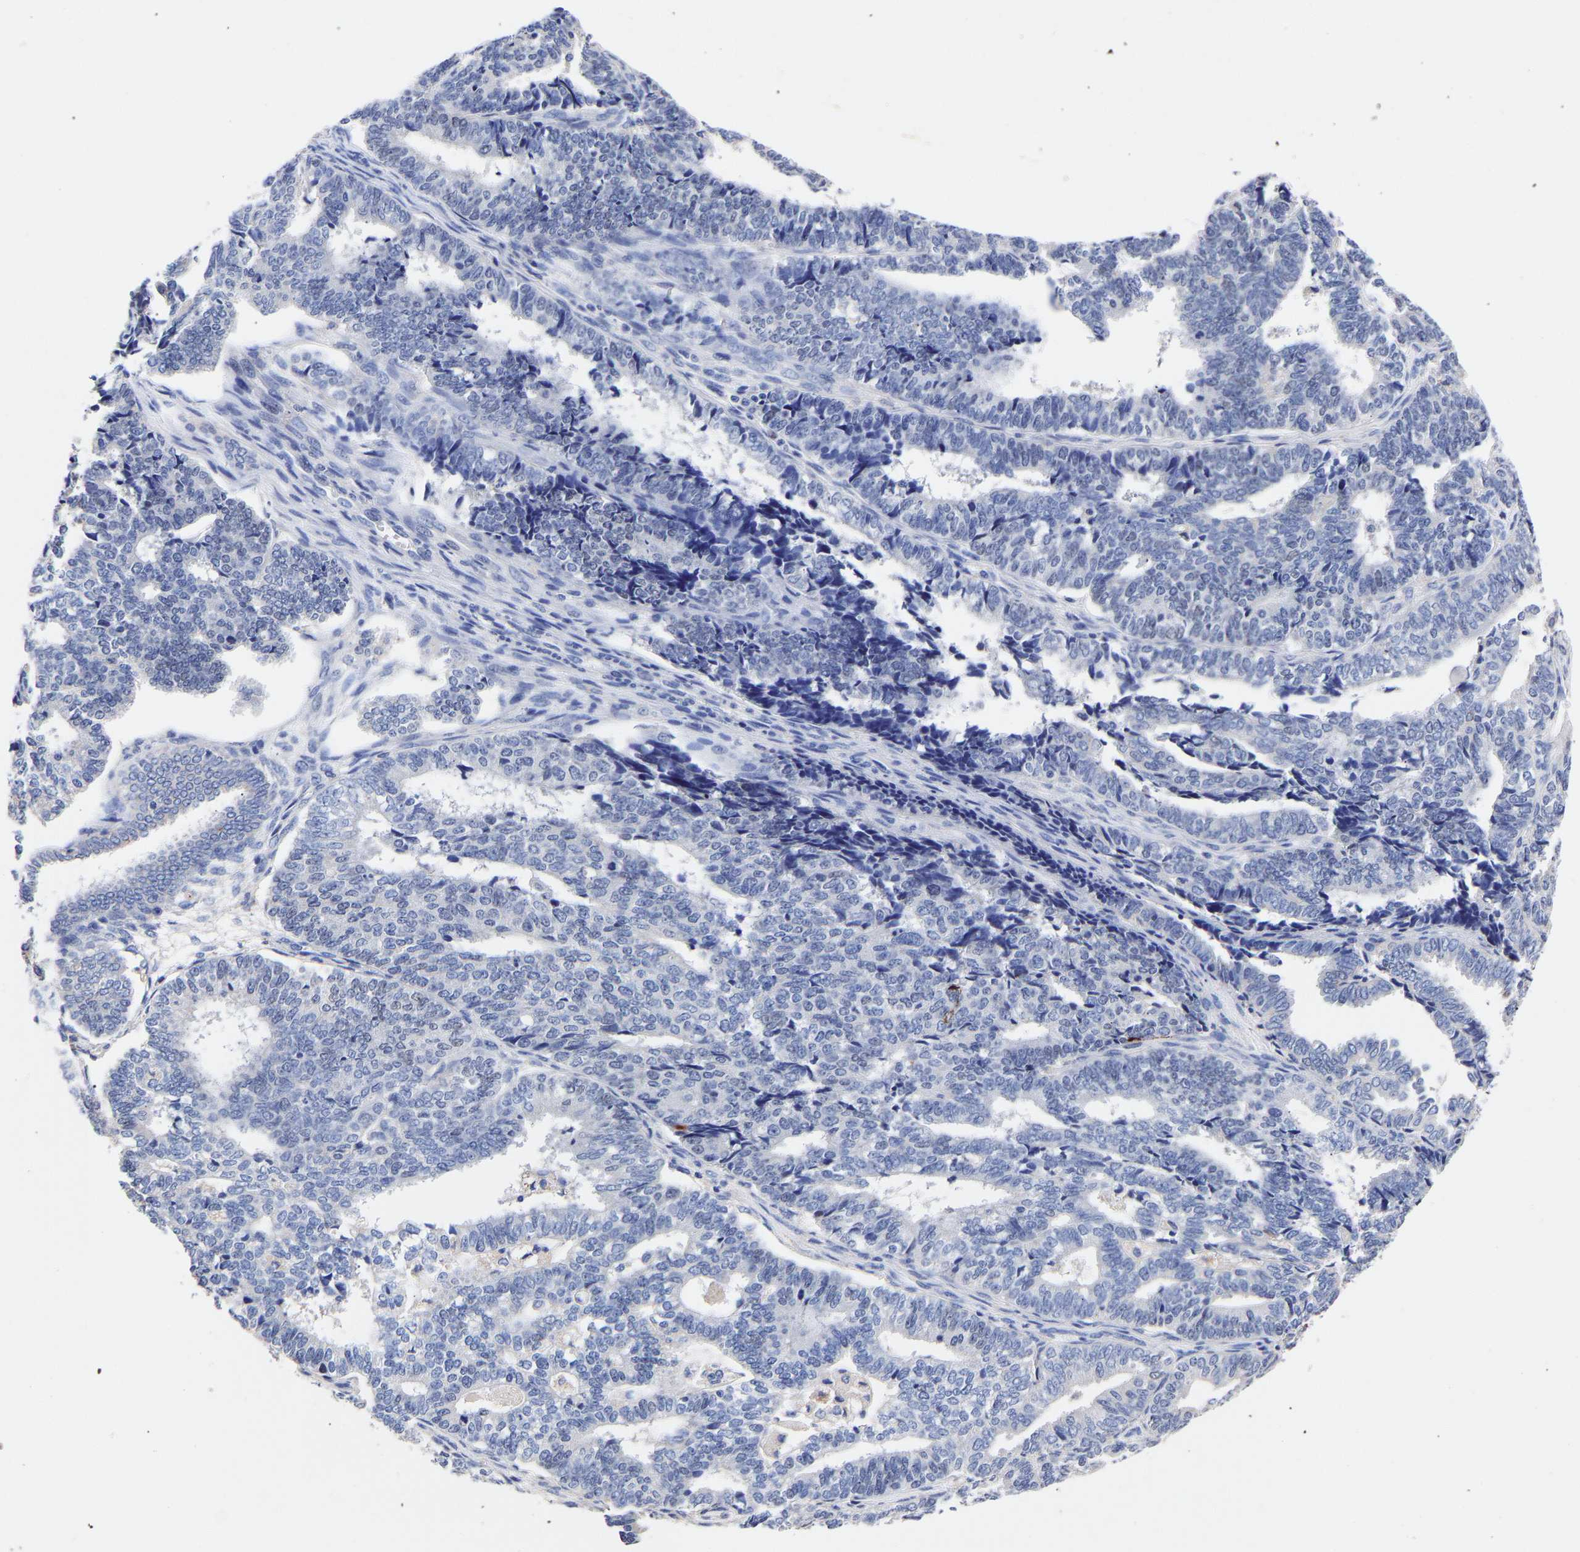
{"staining": {"intensity": "negative", "quantity": "none", "location": "none"}, "tissue": "endometrial cancer", "cell_type": "Tumor cells", "image_type": "cancer", "snomed": [{"axis": "morphology", "description": "Adenocarcinoma, NOS"}, {"axis": "topography", "description": "Endometrium"}], "caption": "High power microscopy photomicrograph of an IHC micrograph of endometrial adenocarcinoma, revealing no significant positivity in tumor cells. (Brightfield microscopy of DAB (3,3'-diaminobenzidine) immunohistochemistry at high magnification).", "gene": "SEM1", "patient": {"sex": "female", "age": 70}}